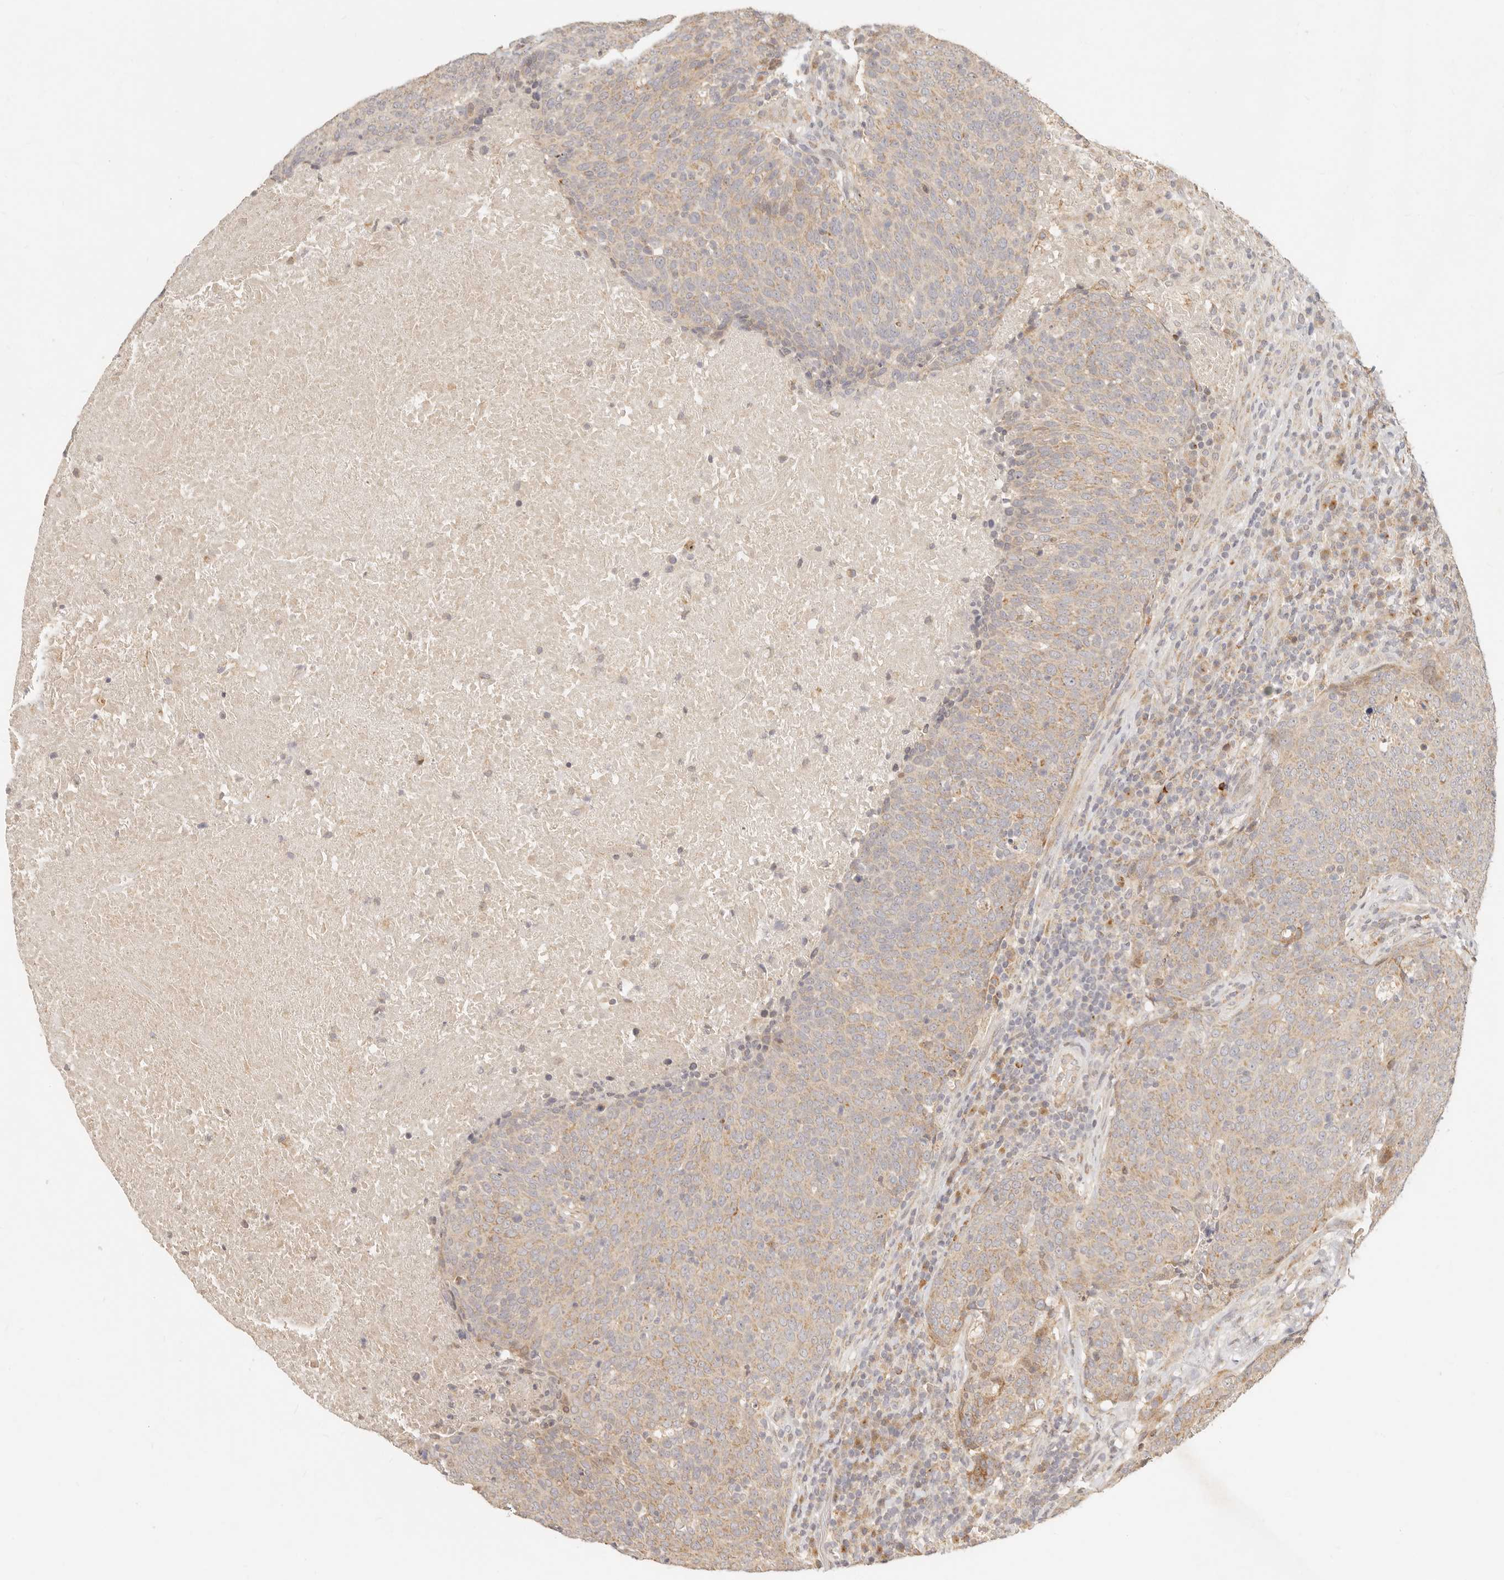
{"staining": {"intensity": "weak", "quantity": ">75%", "location": "cytoplasmic/membranous"}, "tissue": "head and neck cancer", "cell_type": "Tumor cells", "image_type": "cancer", "snomed": [{"axis": "morphology", "description": "Squamous cell carcinoma, NOS"}, {"axis": "morphology", "description": "Squamous cell carcinoma, metastatic, NOS"}, {"axis": "topography", "description": "Lymph node"}, {"axis": "topography", "description": "Head-Neck"}], "caption": "This is an image of immunohistochemistry (IHC) staining of head and neck cancer, which shows weak expression in the cytoplasmic/membranous of tumor cells.", "gene": "TIMM17A", "patient": {"sex": "male", "age": 62}}